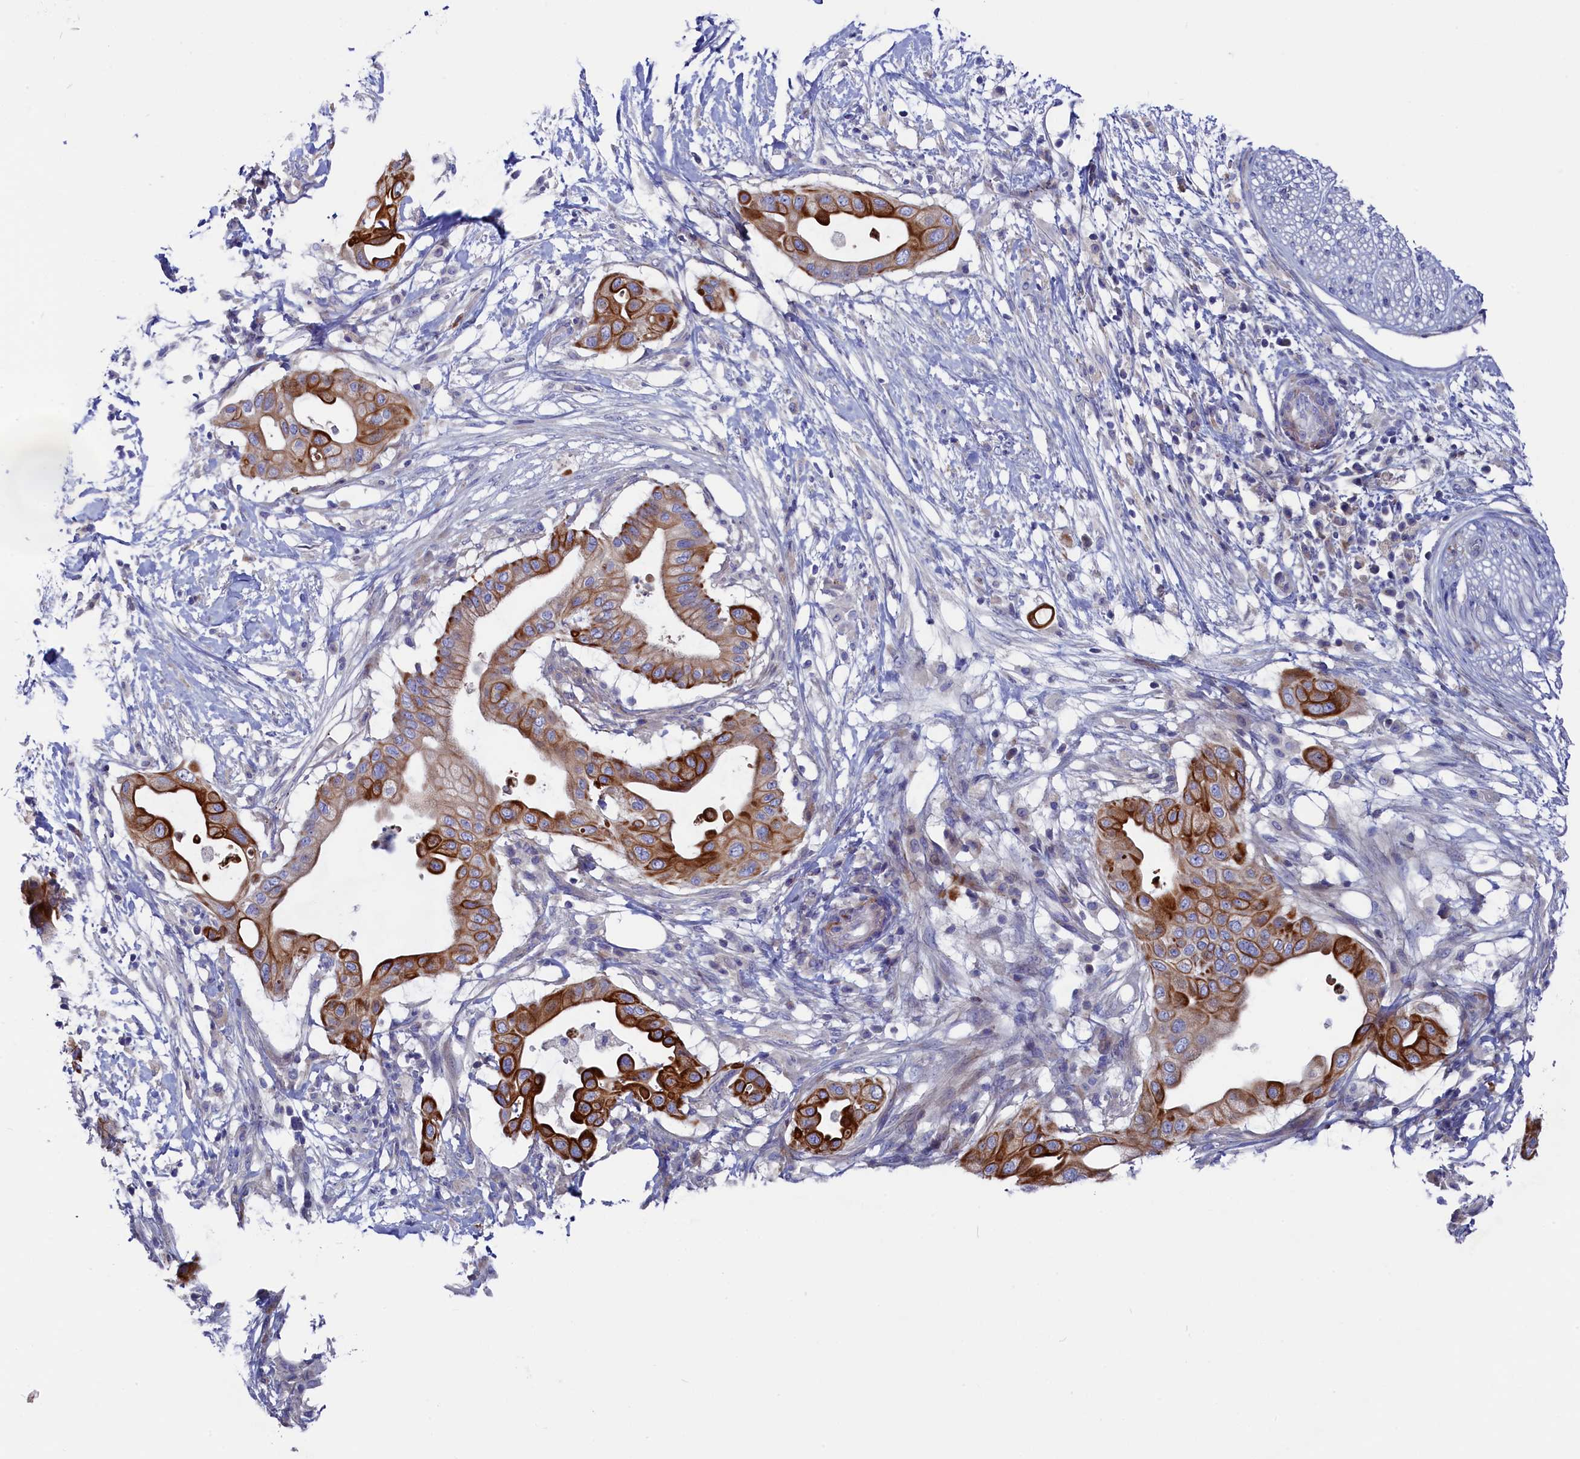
{"staining": {"intensity": "strong", "quantity": ">75%", "location": "cytoplasmic/membranous"}, "tissue": "pancreatic cancer", "cell_type": "Tumor cells", "image_type": "cancer", "snomed": [{"axis": "morphology", "description": "Adenocarcinoma, NOS"}, {"axis": "topography", "description": "Pancreas"}], "caption": "Protein expression analysis of adenocarcinoma (pancreatic) reveals strong cytoplasmic/membranous staining in approximately >75% of tumor cells. The protein is stained brown, and the nuclei are stained in blue (DAB (3,3'-diaminobenzidine) IHC with brightfield microscopy, high magnification).", "gene": "NUDT7", "patient": {"sex": "male", "age": 68}}